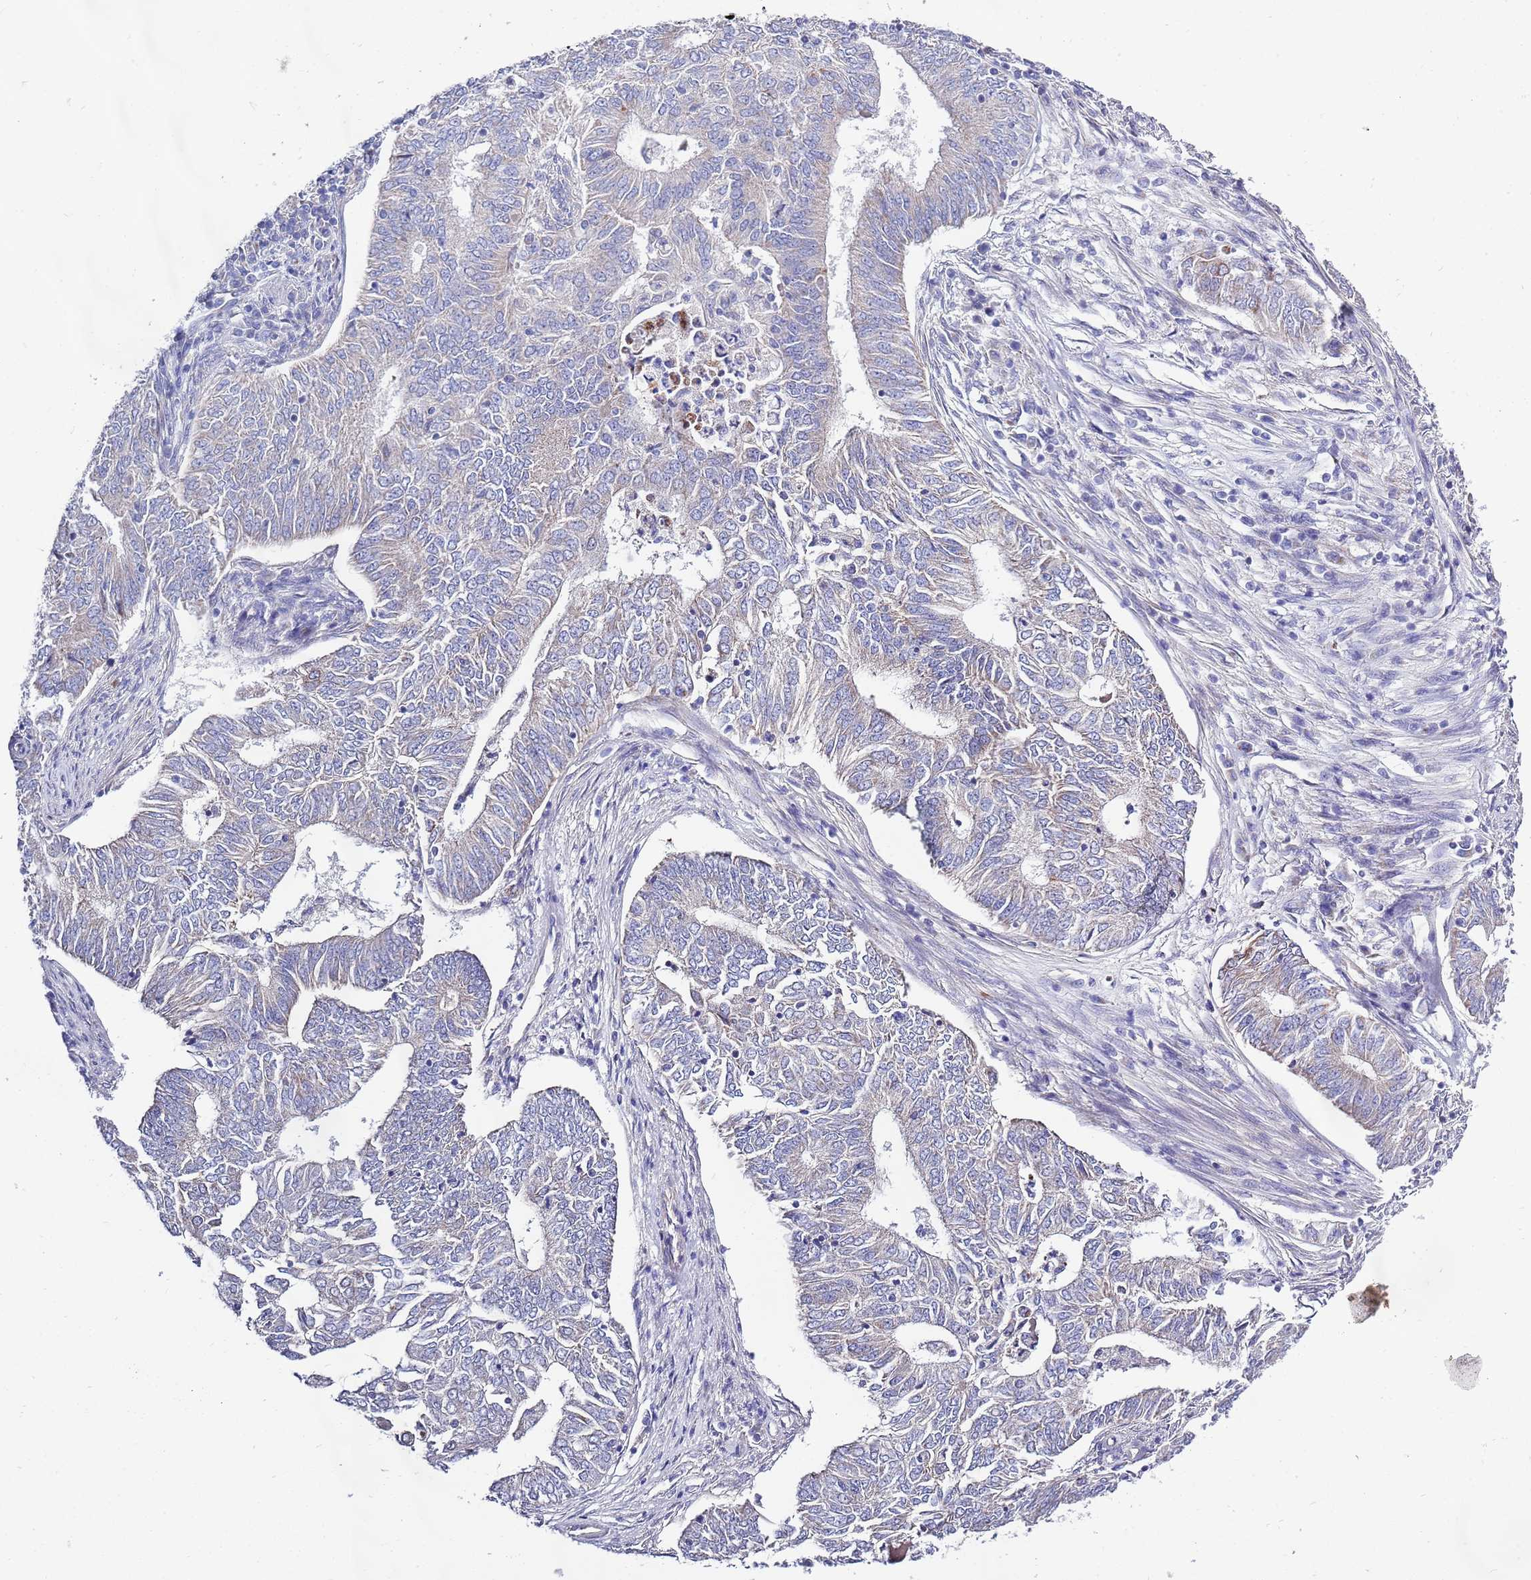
{"staining": {"intensity": "negative", "quantity": "none", "location": "none"}, "tissue": "endometrial cancer", "cell_type": "Tumor cells", "image_type": "cancer", "snomed": [{"axis": "morphology", "description": "Adenocarcinoma, NOS"}, {"axis": "topography", "description": "Endometrium"}], "caption": "High power microscopy photomicrograph of an immunohistochemistry histopathology image of adenocarcinoma (endometrial), revealing no significant expression in tumor cells. The staining is performed using DAB brown chromogen with nuclei counter-stained in using hematoxylin.", "gene": "EMC8", "patient": {"sex": "female", "age": 62}}